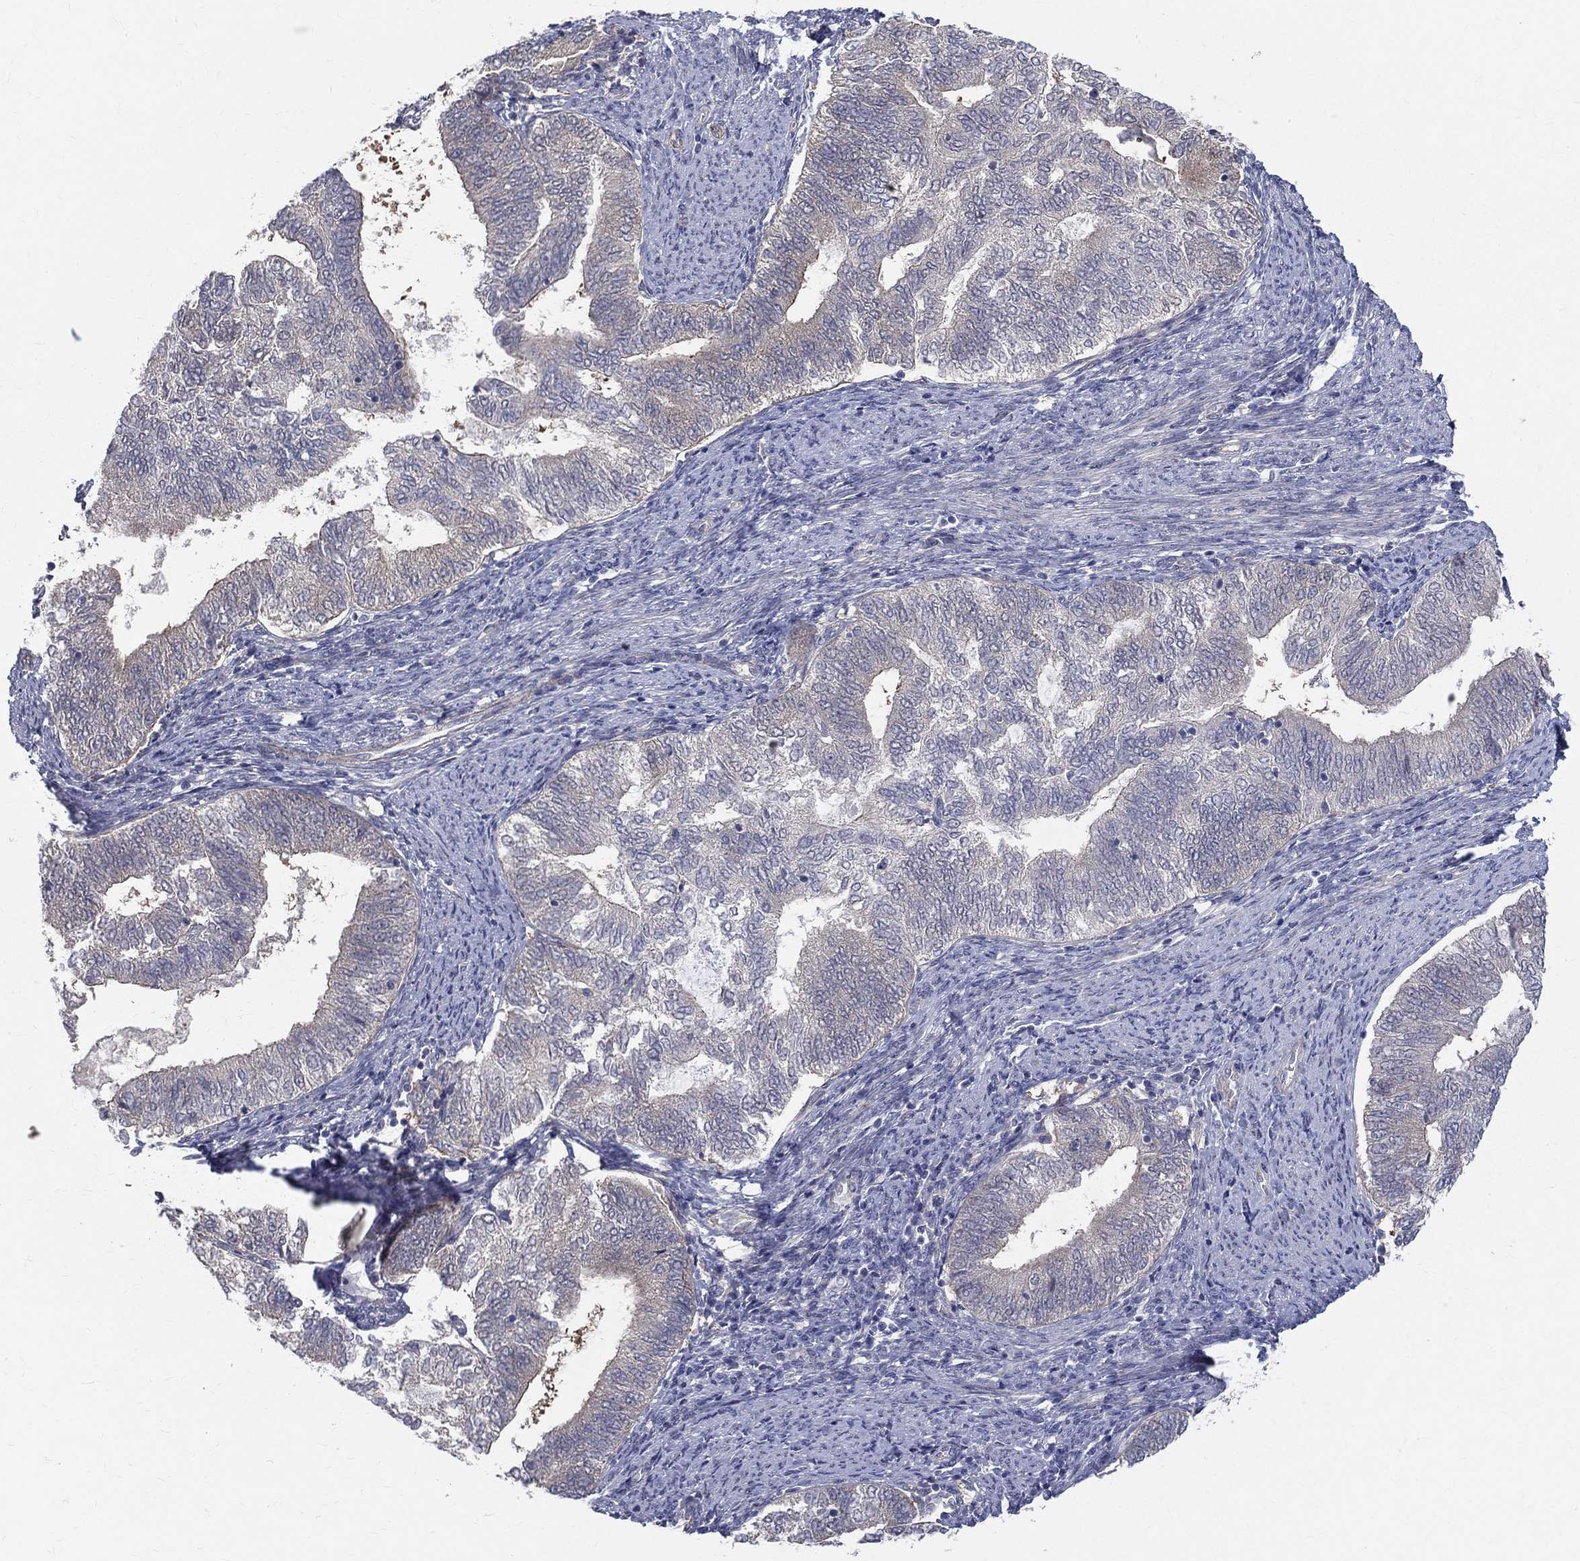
{"staining": {"intensity": "negative", "quantity": "none", "location": "none"}, "tissue": "endometrial cancer", "cell_type": "Tumor cells", "image_type": "cancer", "snomed": [{"axis": "morphology", "description": "Adenocarcinoma, NOS"}, {"axis": "topography", "description": "Endometrium"}], "caption": "IHC of human adenocarcinoma (endometrial) shows no staining in tumor cells.", "gene": "POMZP3", "patient": {"sex": "female", "age": 65}}